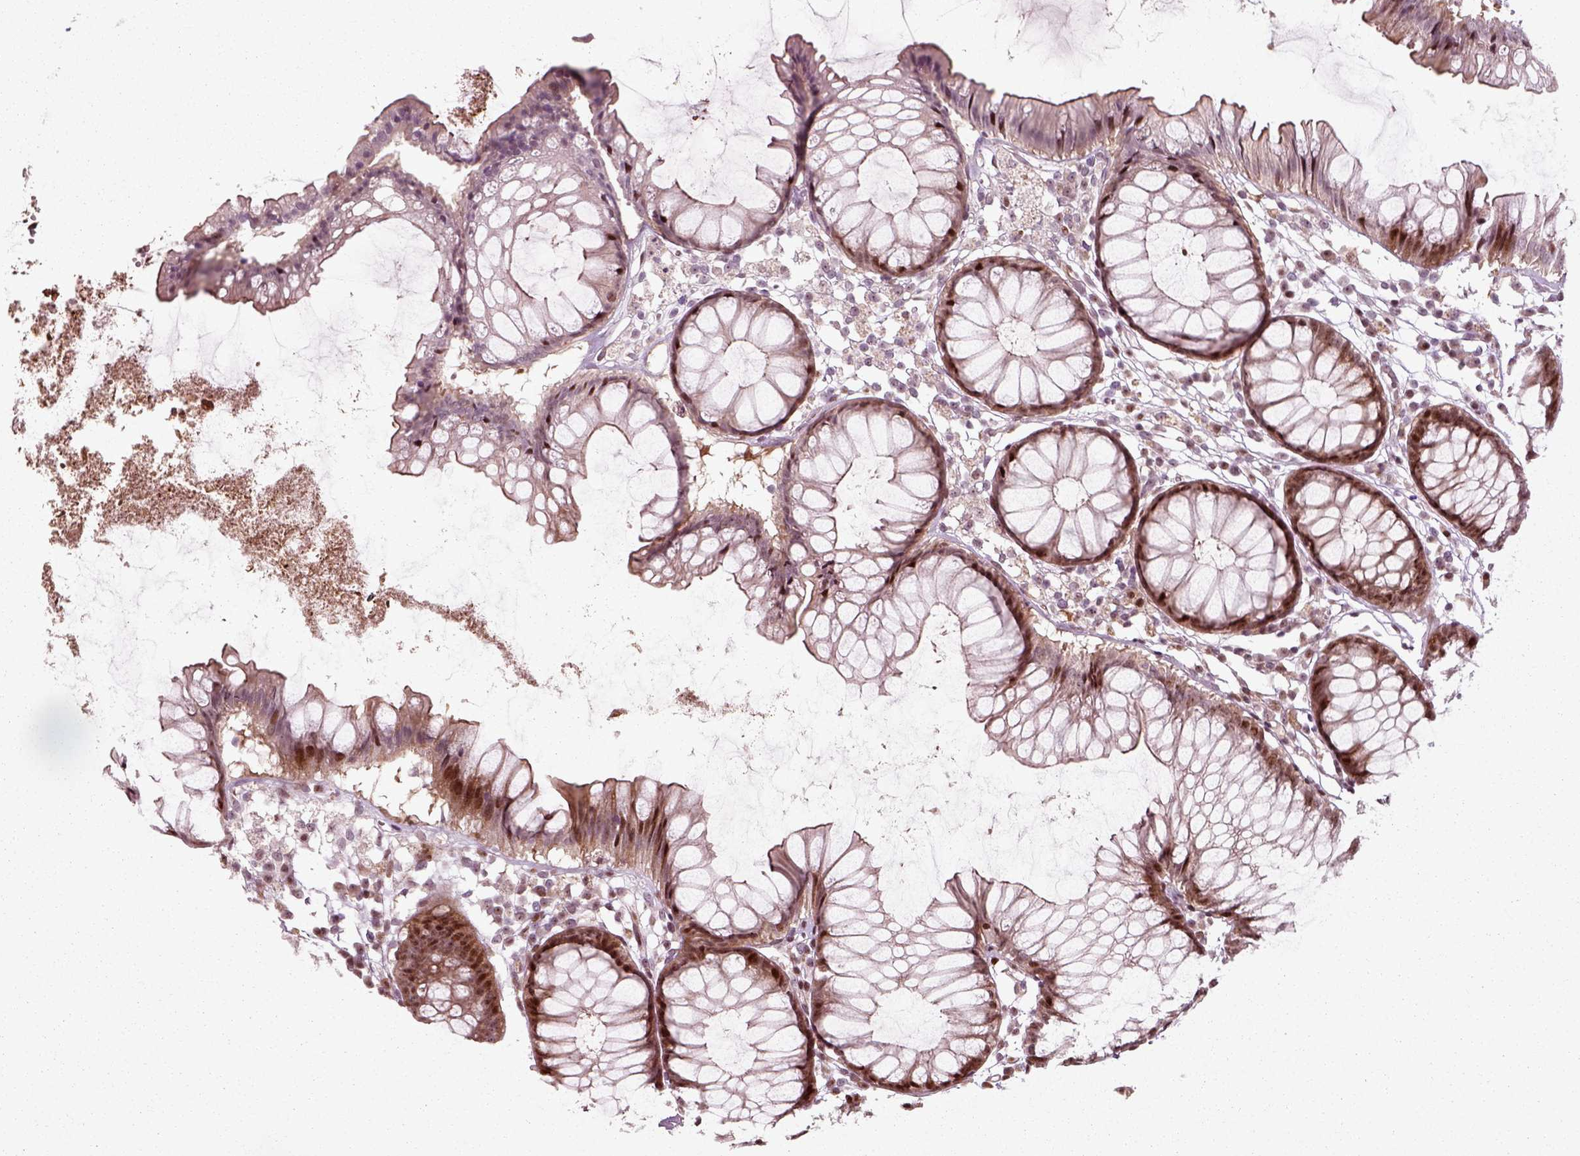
{"staining": {"intensity": "moderate", "quantity": "<25%", "location": "nuclear"}, "tissue": "colon", "cell_type": "Endothelial cells", "image_type": "normal", "snomed": [{"axis": "morphology", "description": "Normal tissue, NOS"}, {"axis": "morphology", "description": "Adenocarcinoma, NOS"}, {"axis": "topography", "description": "Colon"}], "caption": "Immunohistochemistry of normal human colon demonstrates low levels of moderate nuclear positivity in approximately <25% of endothelial cells.", "gene": "CDC14A", "patient": {"sex": "male", "age": 65}}